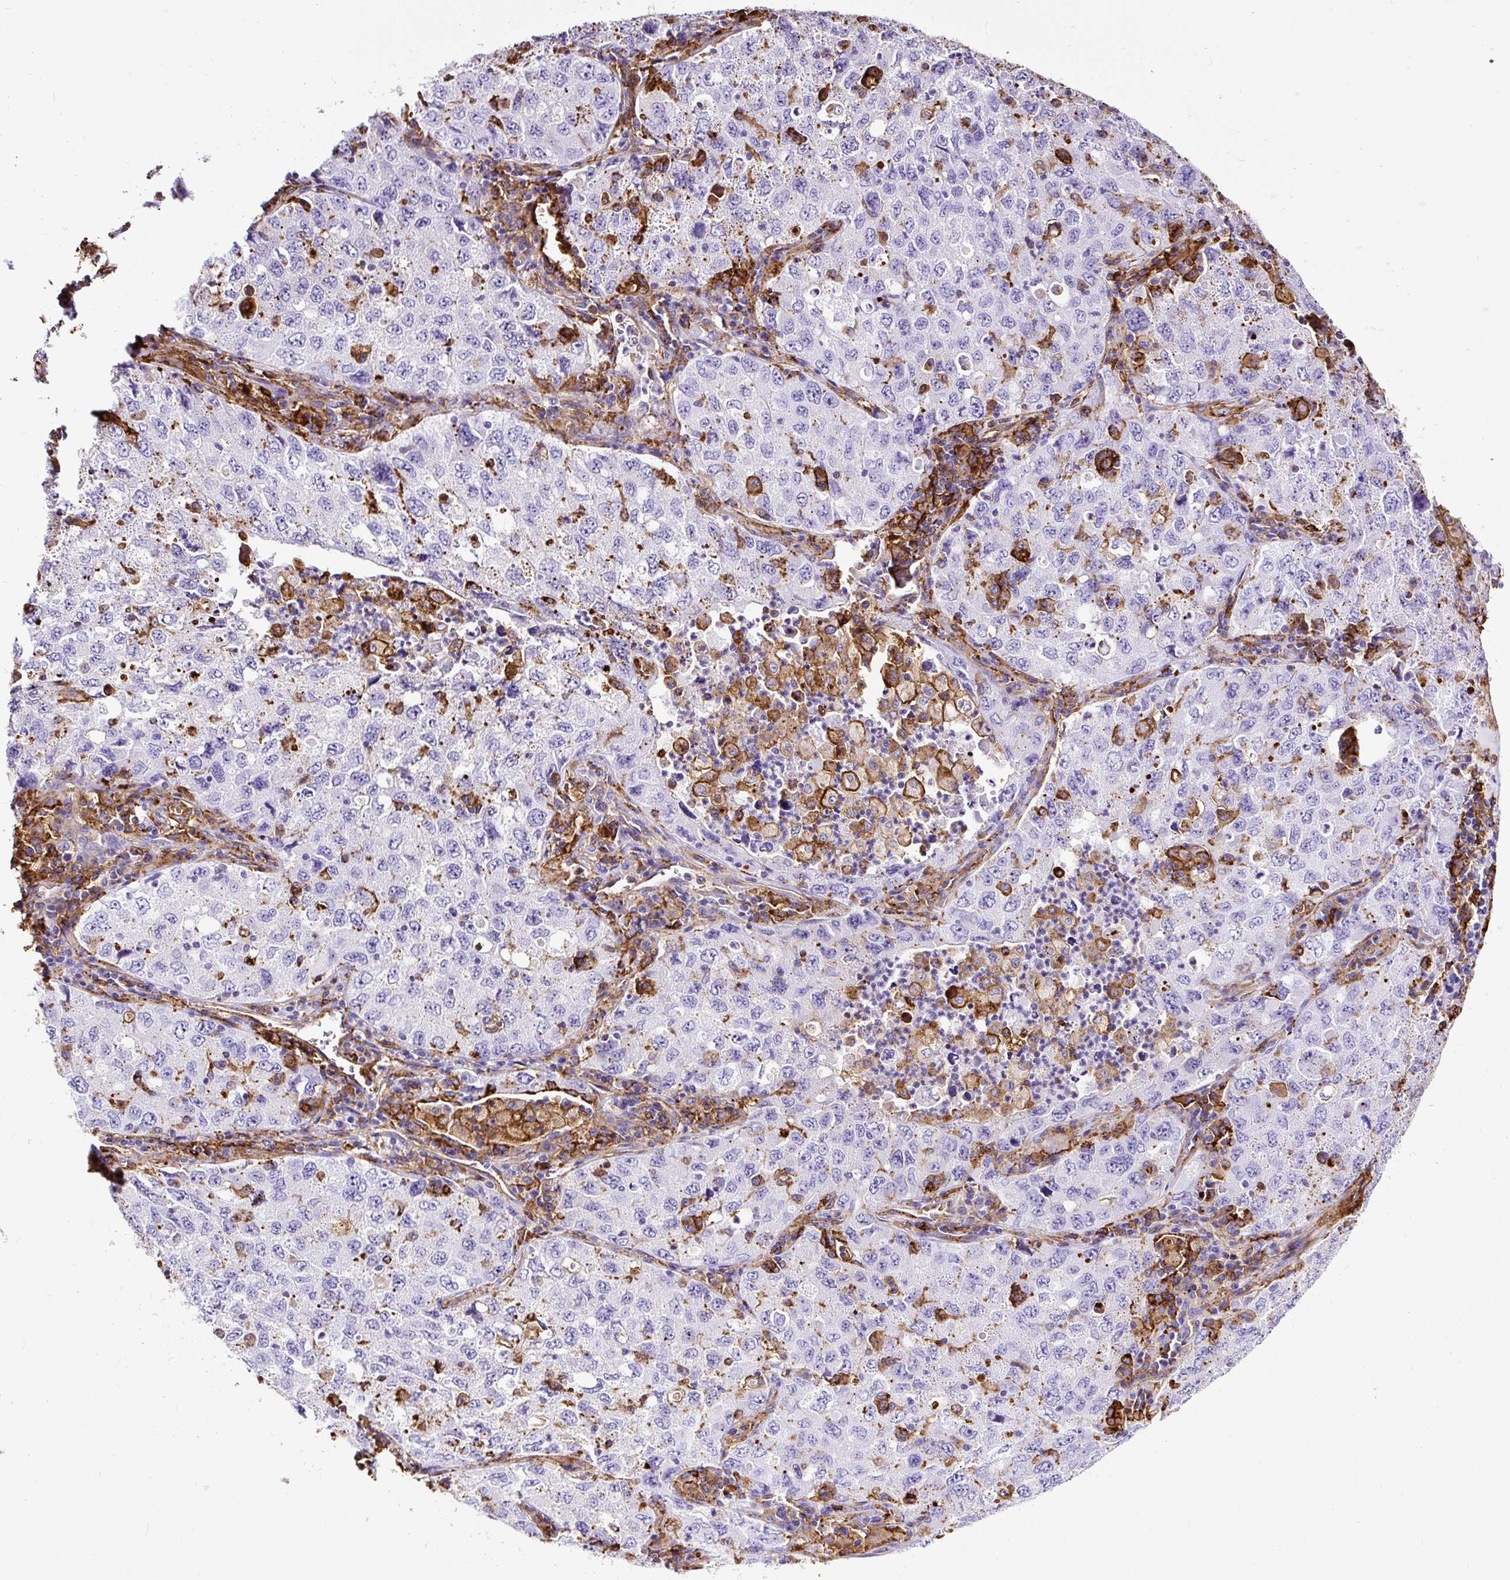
{"staining": {"intensity": "negative", "quantity": "none", "location": "none"}, "tissue": "lung cancer", "cell_type": "Tumor cells", "image_type": "cancer", "snomed": [{"axis": "morphology", "description": "Adenocarcinoma, NOS"}, {"axis": "topography", "description": "Lung"}], "caption": "An immunohistochemistry (IHC) histopathology image of lung adenocarcinoma is shown. There is no staining in tumor cells of lung adenocarcinoma. (DAB (3,3'-diaminobenzidine) immunohistochemistry, high magnification).", "gene": "HLA-DRA", "patient": {"sex": "female", "age": 57}}